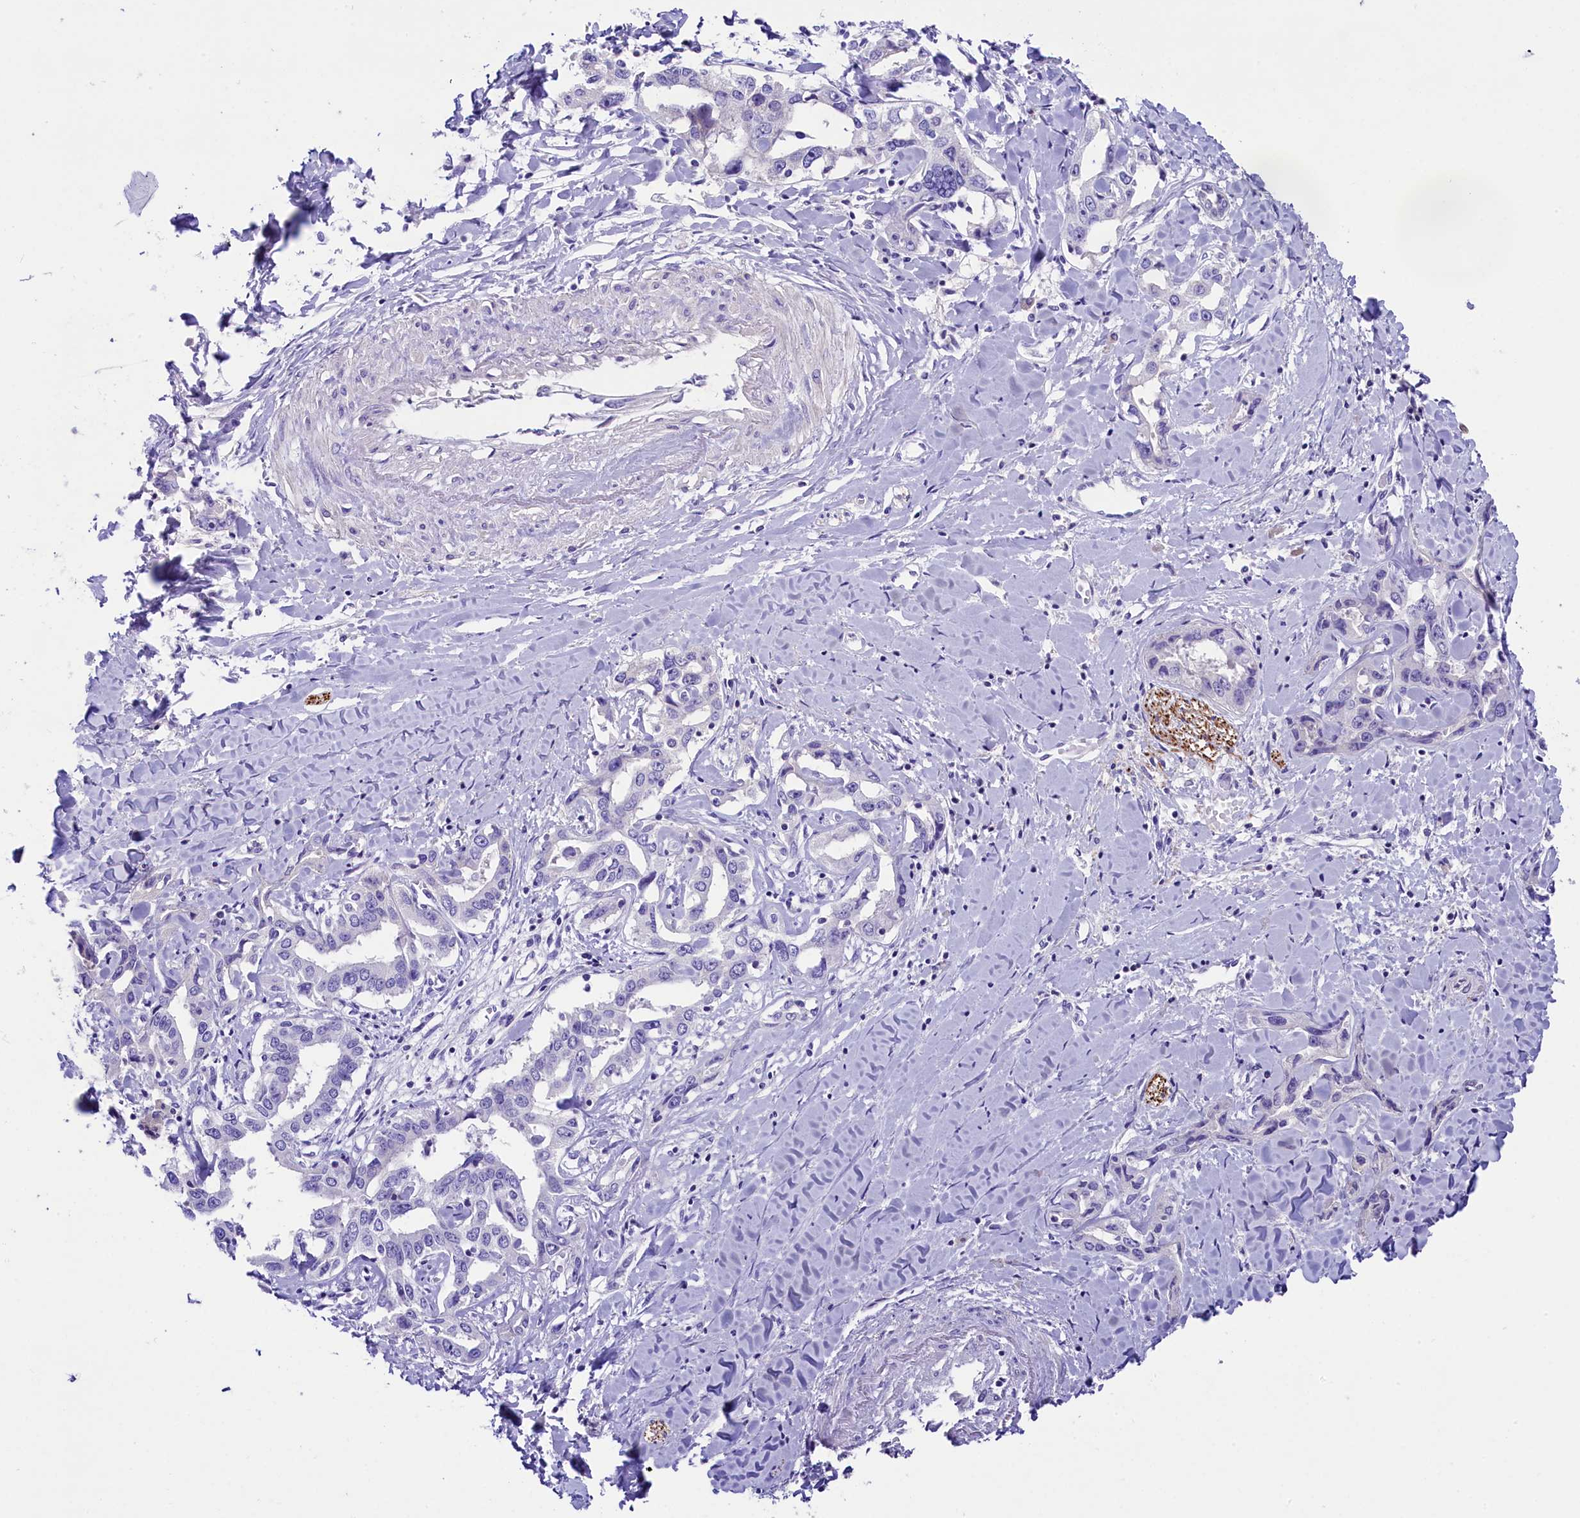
{"staining": {"intensity": "negative", "quantity": "none", "location": "none"}, "tissue": "liver cancer", "cell_type": "Tumor cells", "image_type": "cancer", "snomed": [{"axis": "morphology", "description": "Cholangiocarcinoma"}, {"axis": "topography", "description": "Liver"}], "caption": "Tumor cells show no significant protein expression in liver cholangiocarcinoma.", "gene": "SKIDA1", "patient": {"sex": "male", "age": 59}}